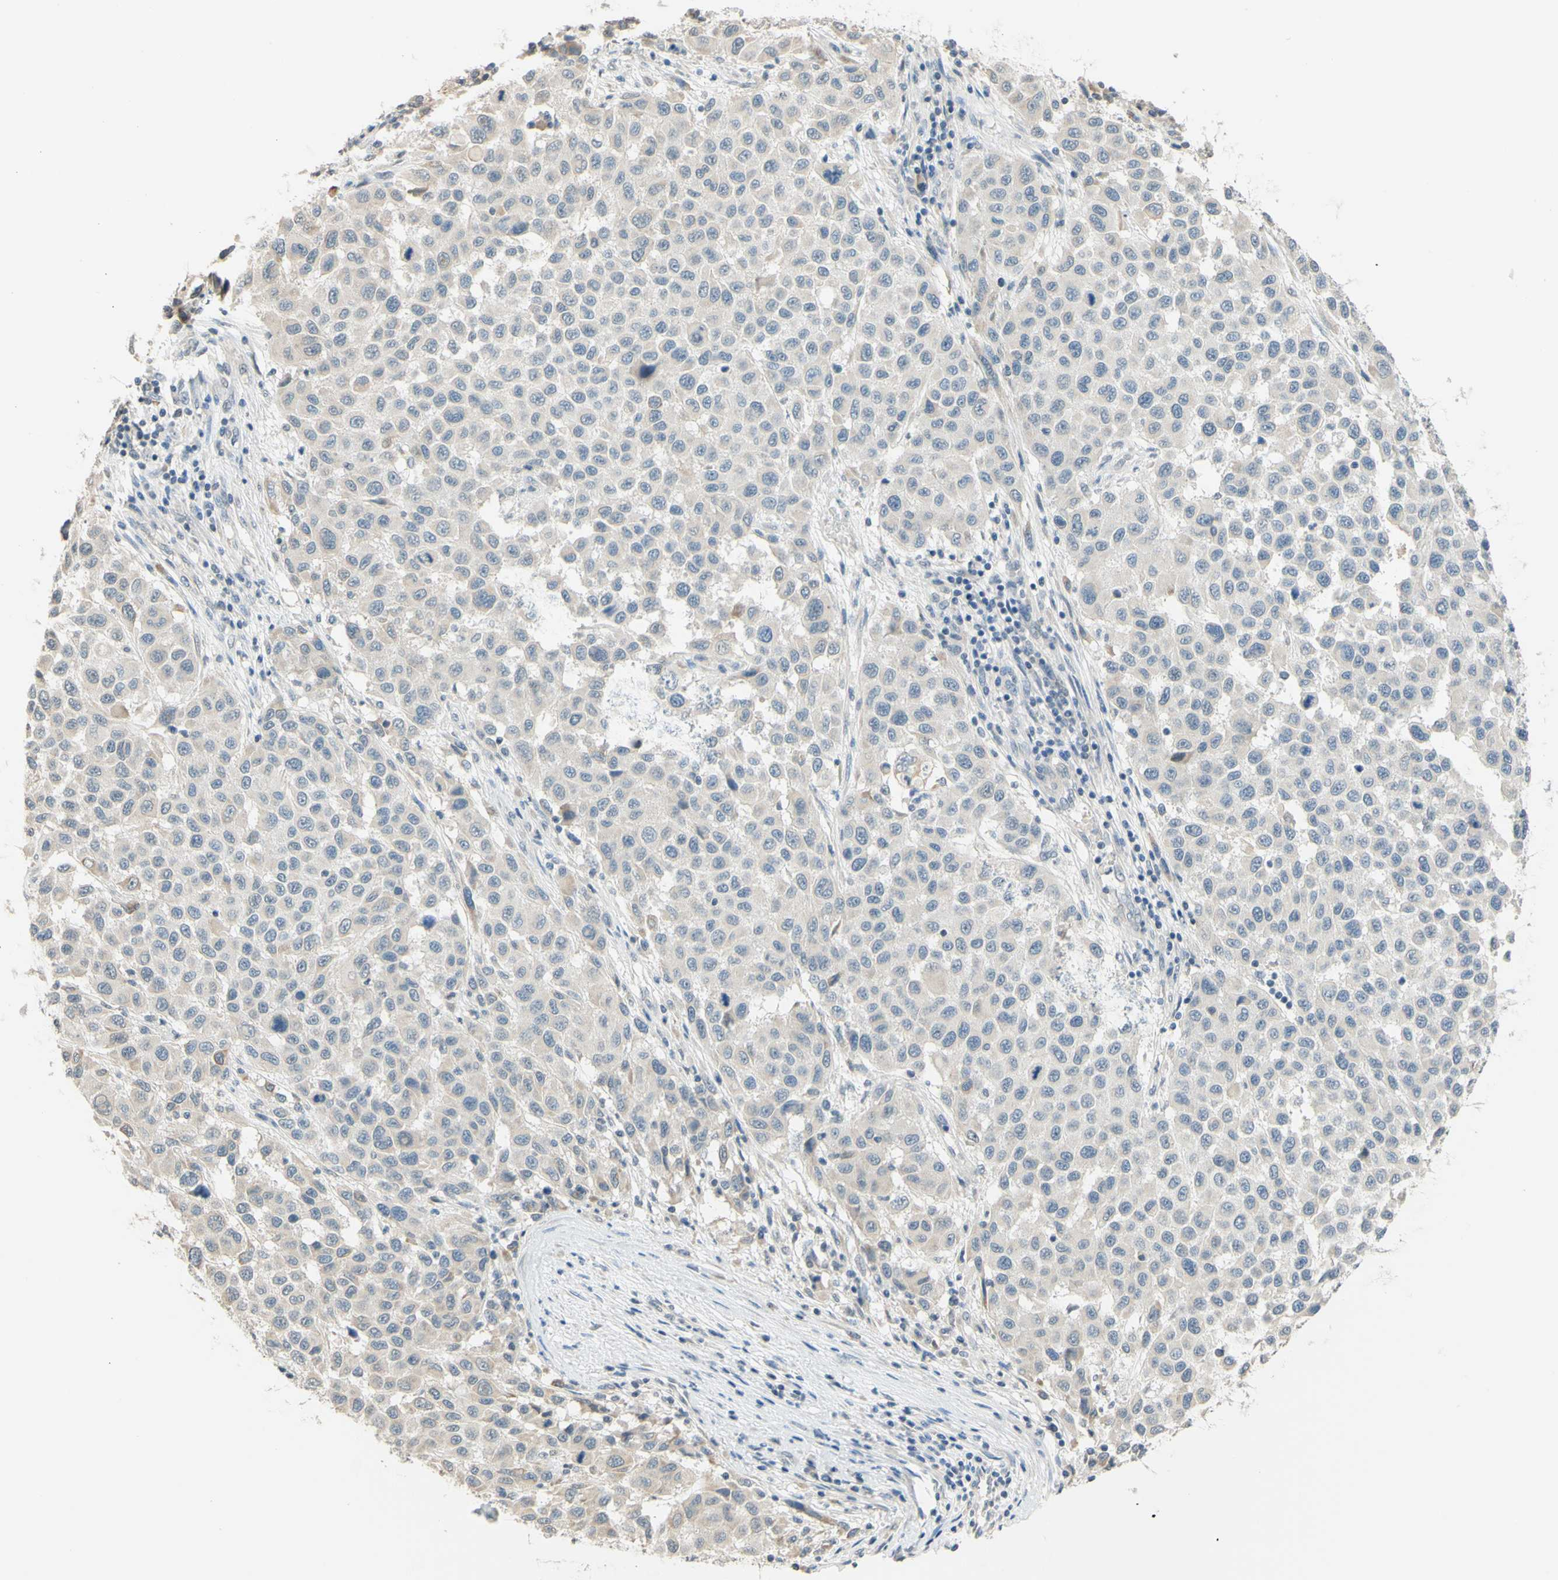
{"staining": {"intensity": "weak", "quantity": "25%-75%", "location": "cytoplasmic/membranous"}, "tissue": "melanoma", "cell_type": "Tumor cells", "image_type": "cancer", "snomed": [{"axis": "morphology", "description": "Malignant melanoma, Metastatic site"}, {"axis": "topography", "description": "Lymph node"}], "caption": "This is a photomicrograph of immunohistochemistry (IHC) staining of malignant melanoma (metastatic site), which shows weak expression in the cytoplasmic/membranous of tumor cells.", "gene": "MAG", "patient": {"sex": "male", "age": 61}}